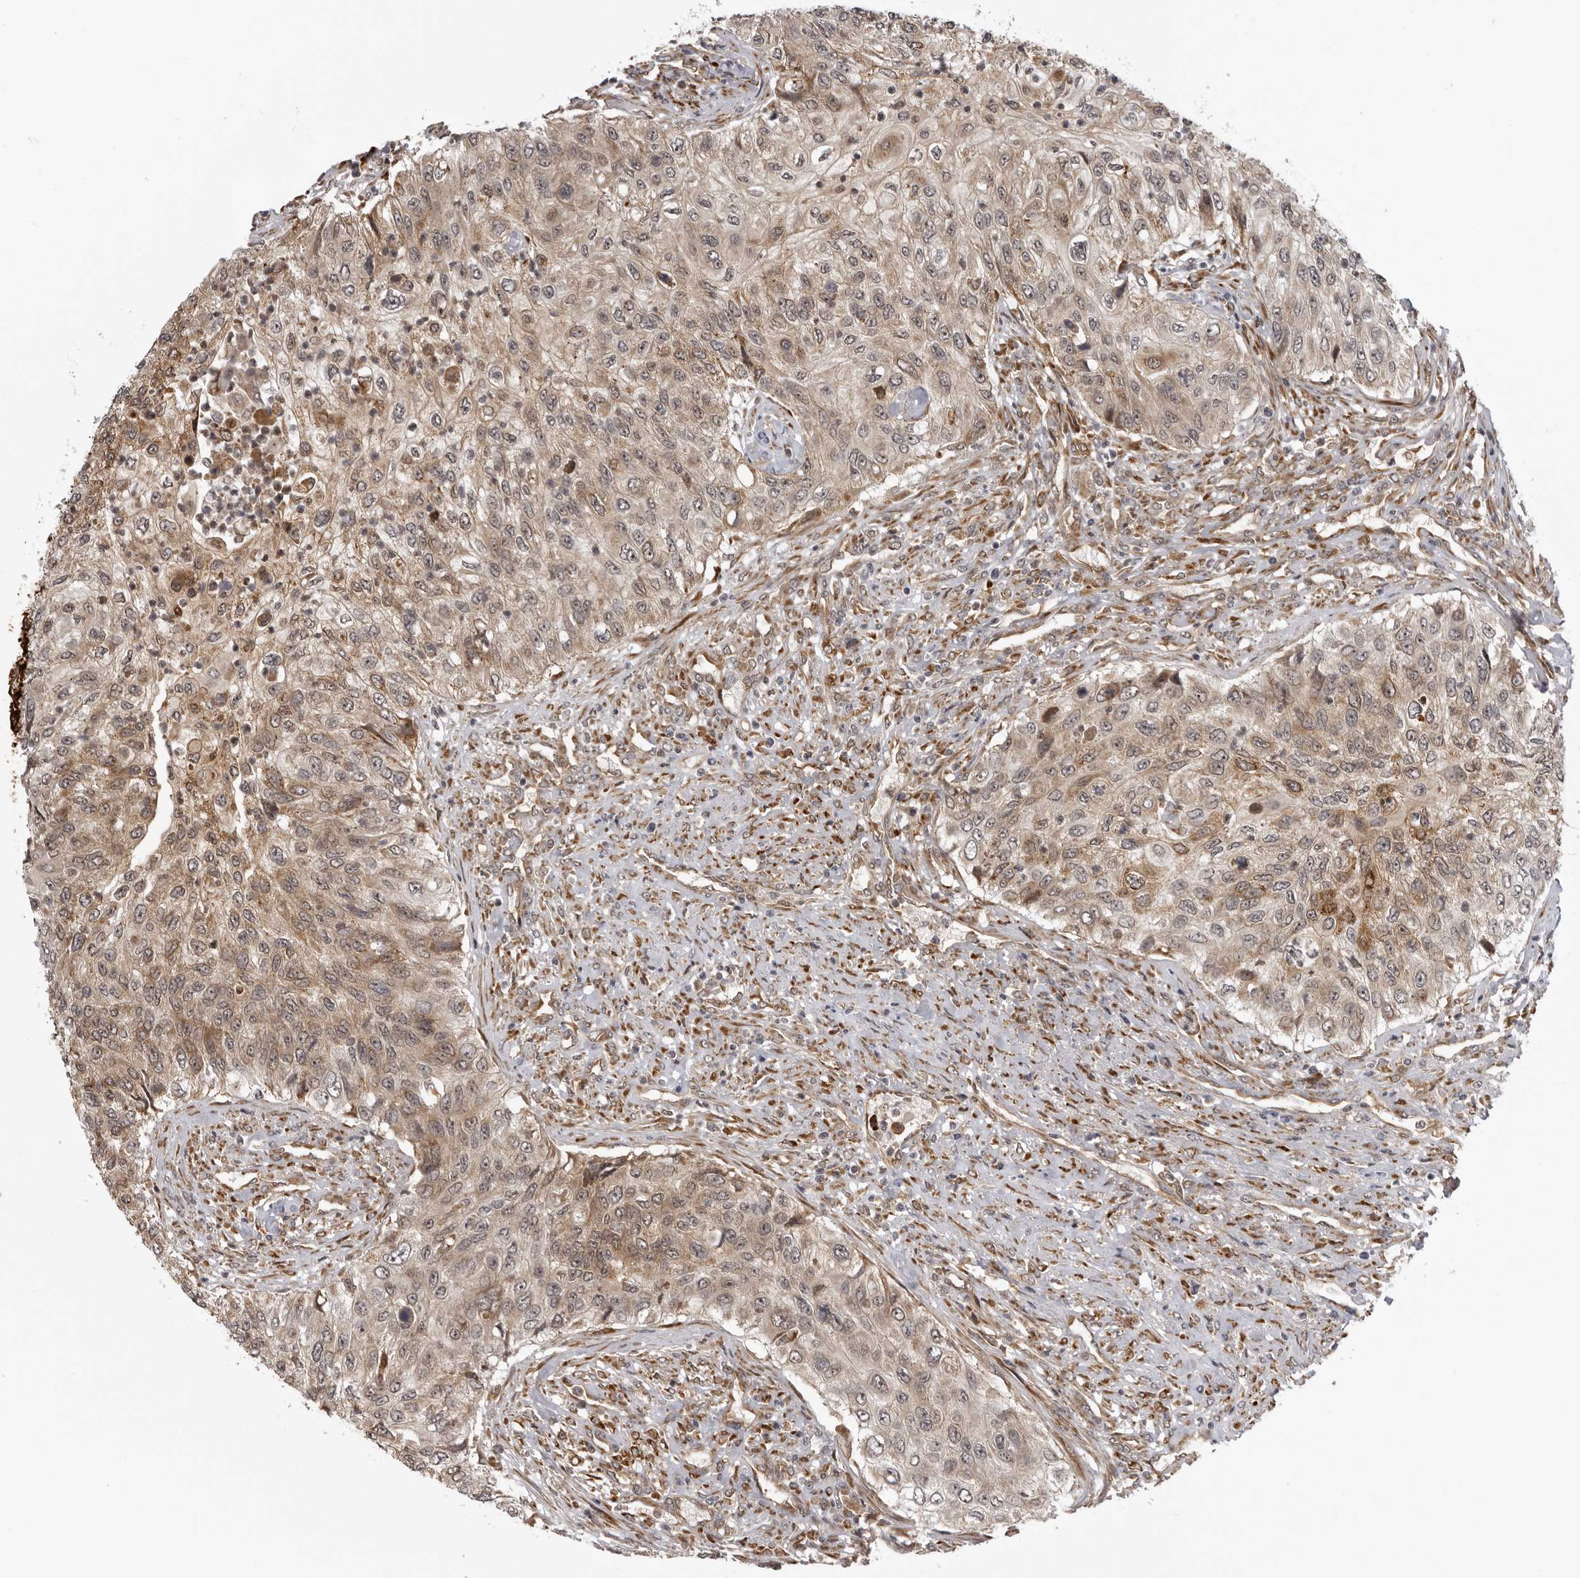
{"staining": {"intensity": "weak", "quantity": ">75%", "location": "cytoplasmic/membranous"}, "tissue": "urothelial cancer", "cell_type": "Tumor cells", "image_type": "cancer", "snomed": [{"axis": "morphology", "description": "Urothelial carcinoma, High grade"}, {"axis": "topography", "description": "Urinary bladder"}], "caption": "Urothelial carcinoma (high-grade) stained with a protein marker reveals weak staining in tumor cells.", "gene": "DNAH14", "patient": {"sex": "female", "age": 60}}